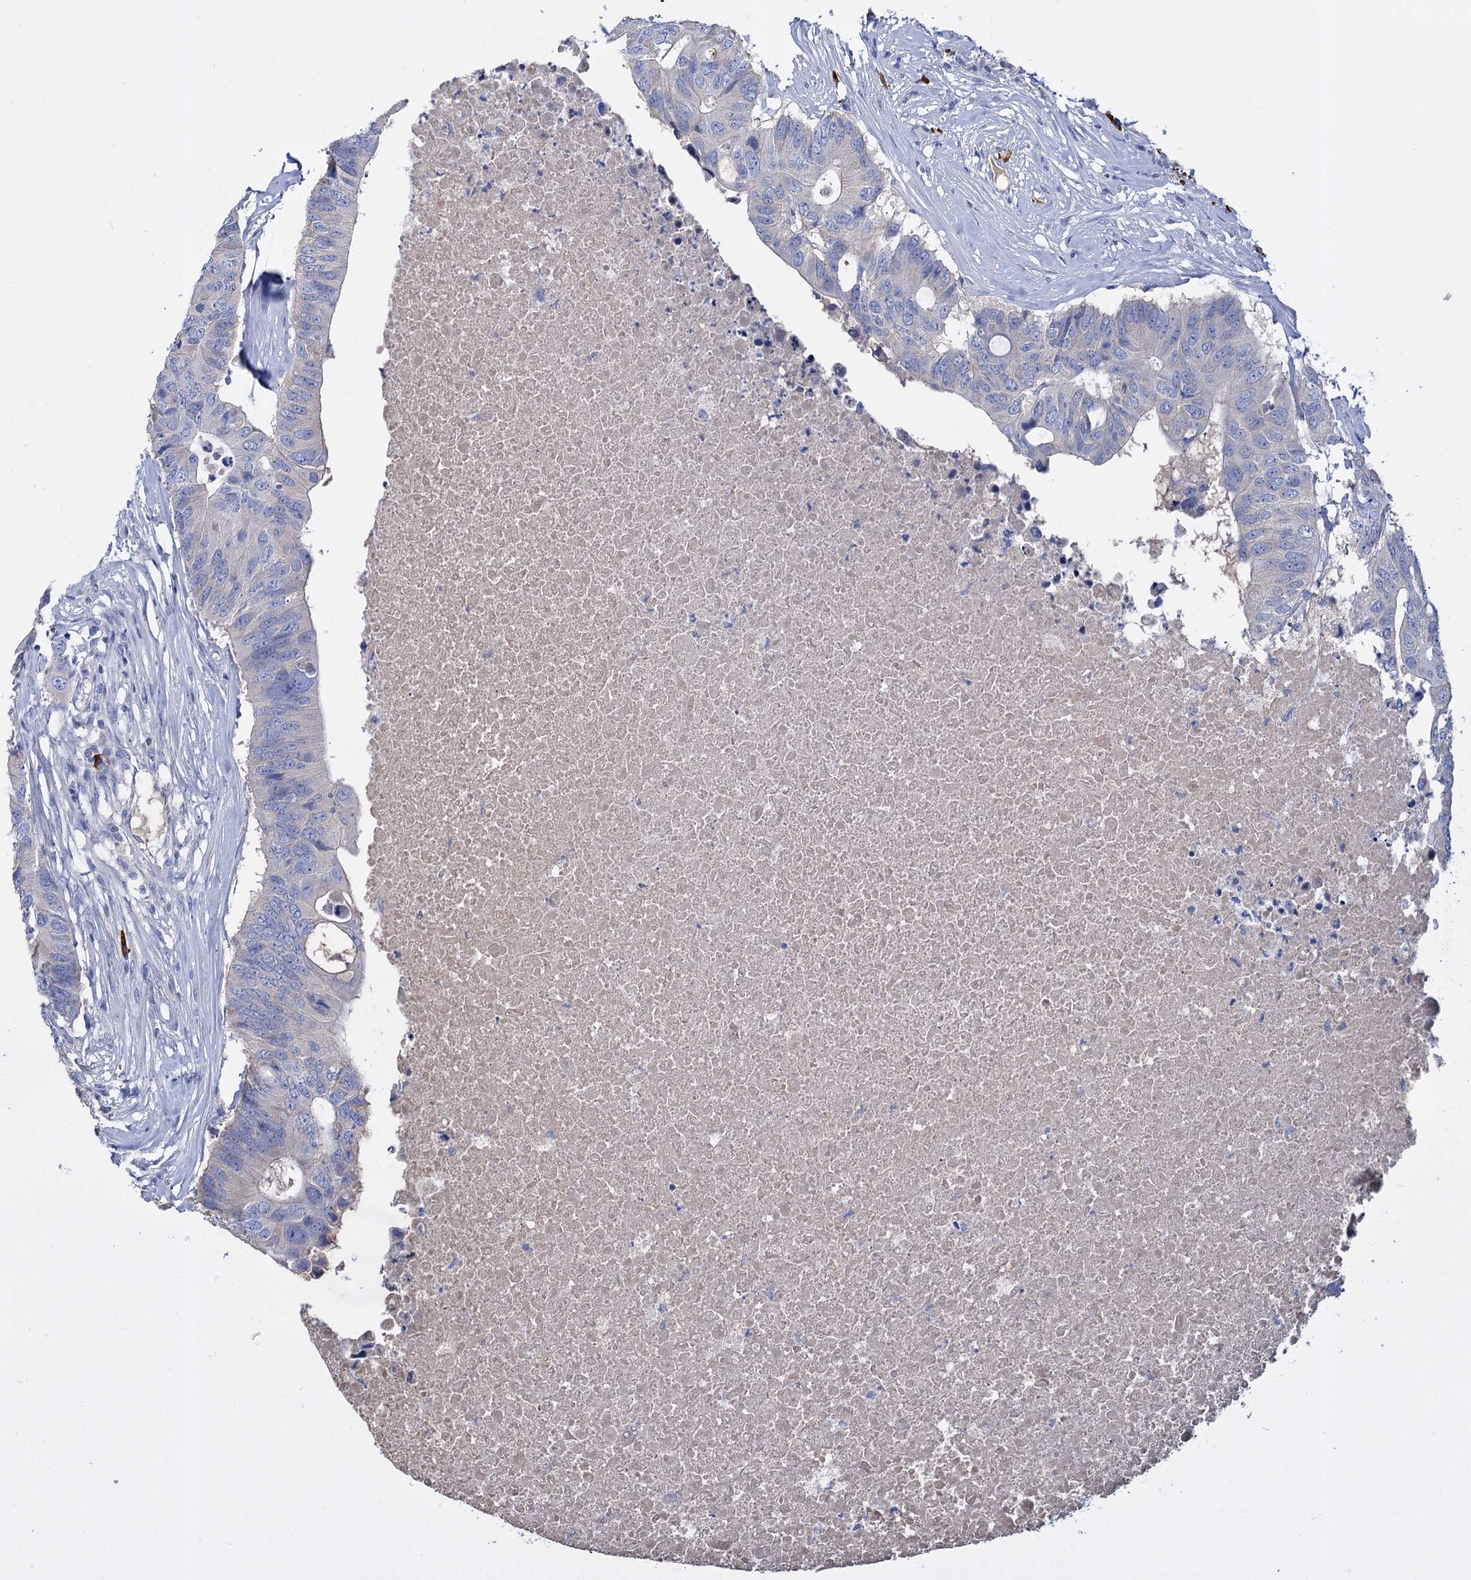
{"staining": {"intensity": "negative", "quantity": "none", "location": "none"}, "tissue": "colorectal cancer", "cell_type": "Tumor cells", "image_type": "cancer", "snomed": [{"axis": "morphology", "description": "Adenocarcinoma, NOS"}, {"axis": "topography", "description": "Colon"}], "caption": "High power microscopy micrograph of an immunohistochemistry (IHC) image of colorectal cancer, revealing no significant positivity in tumor cells.", "gene": "FBXW12", "patient": {"sex": "male", "age": 71}}